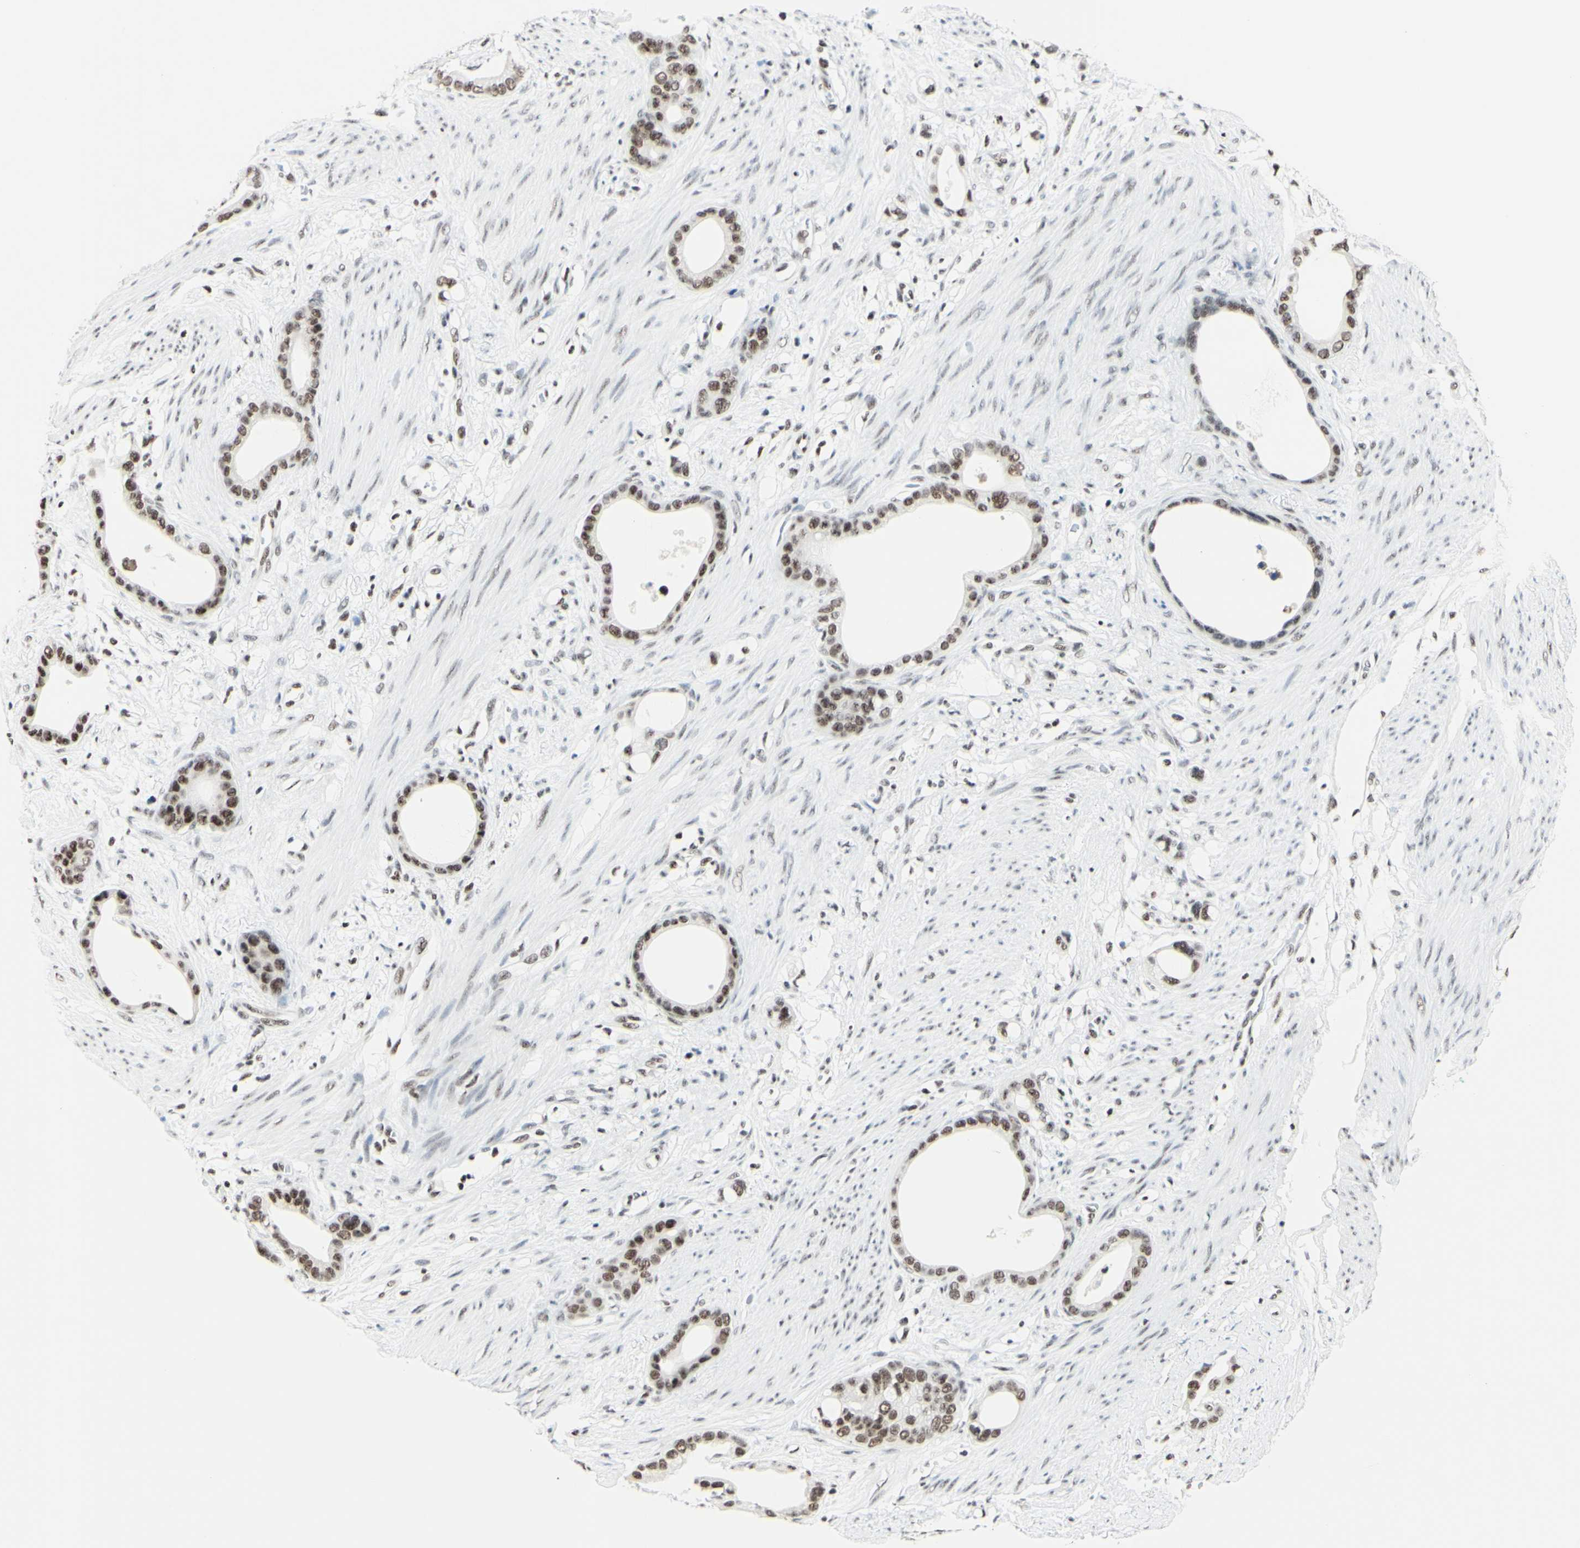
{"staining": {"intensity": "weak", "quantity": "25%-75%", "location": "nuclear"}, "tissue": "stomach cancer", "cell_type": "Tumor cells", "image_type": "cancer", "snomed": [{"axis": "morphology", "description": "Adenocarcinoma, NOS"}, {"axis": "topography", "description": "Stomach"}], "caption": "Stomach cancer was stained to show a protein in brown. There is low levels of weak nuclear staining in approximately 25%-75% of tumor cells. (IHC, brightfield microscopy, high magnification).", "gene": "WTAP", "patient": {"sex": "female", "age": 75}}